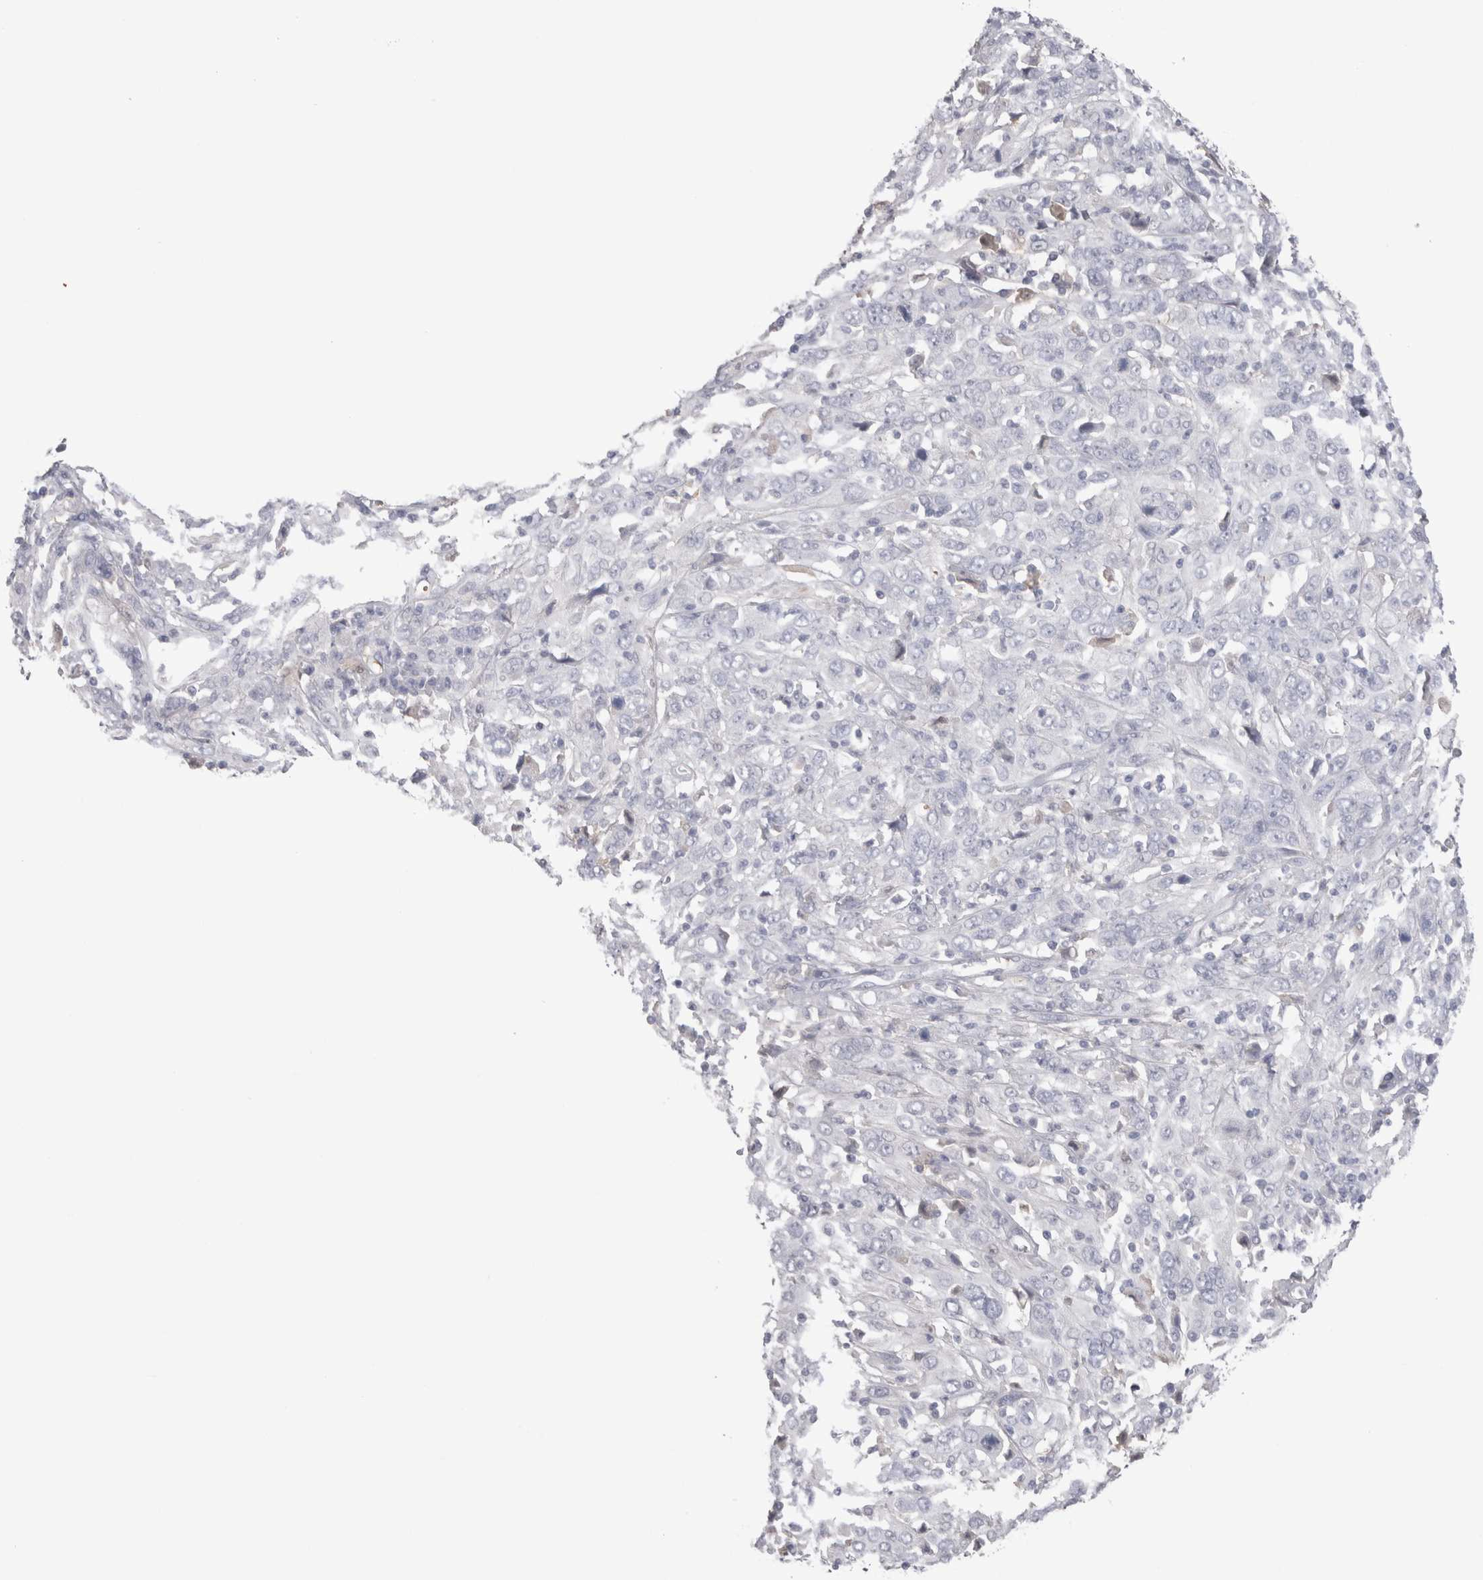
{"staining": {"intensity": "negative", "quantity": "none", "location": "none"}, "tissue": "cervical cancer", "cell_type": "Tumor cells", "image_type": "cancer", "snomed": [{"axis": "morphology", "description": "Squamous cell carcinoma, NOS"}, {"axis": "topography", "description": "Cervix"}], "caption": "The photomicrograph shows no staining of tumor cells in cervical cancer.", "gene": "SUCNR1", "patient": {"sex": "female", "age": 46}}